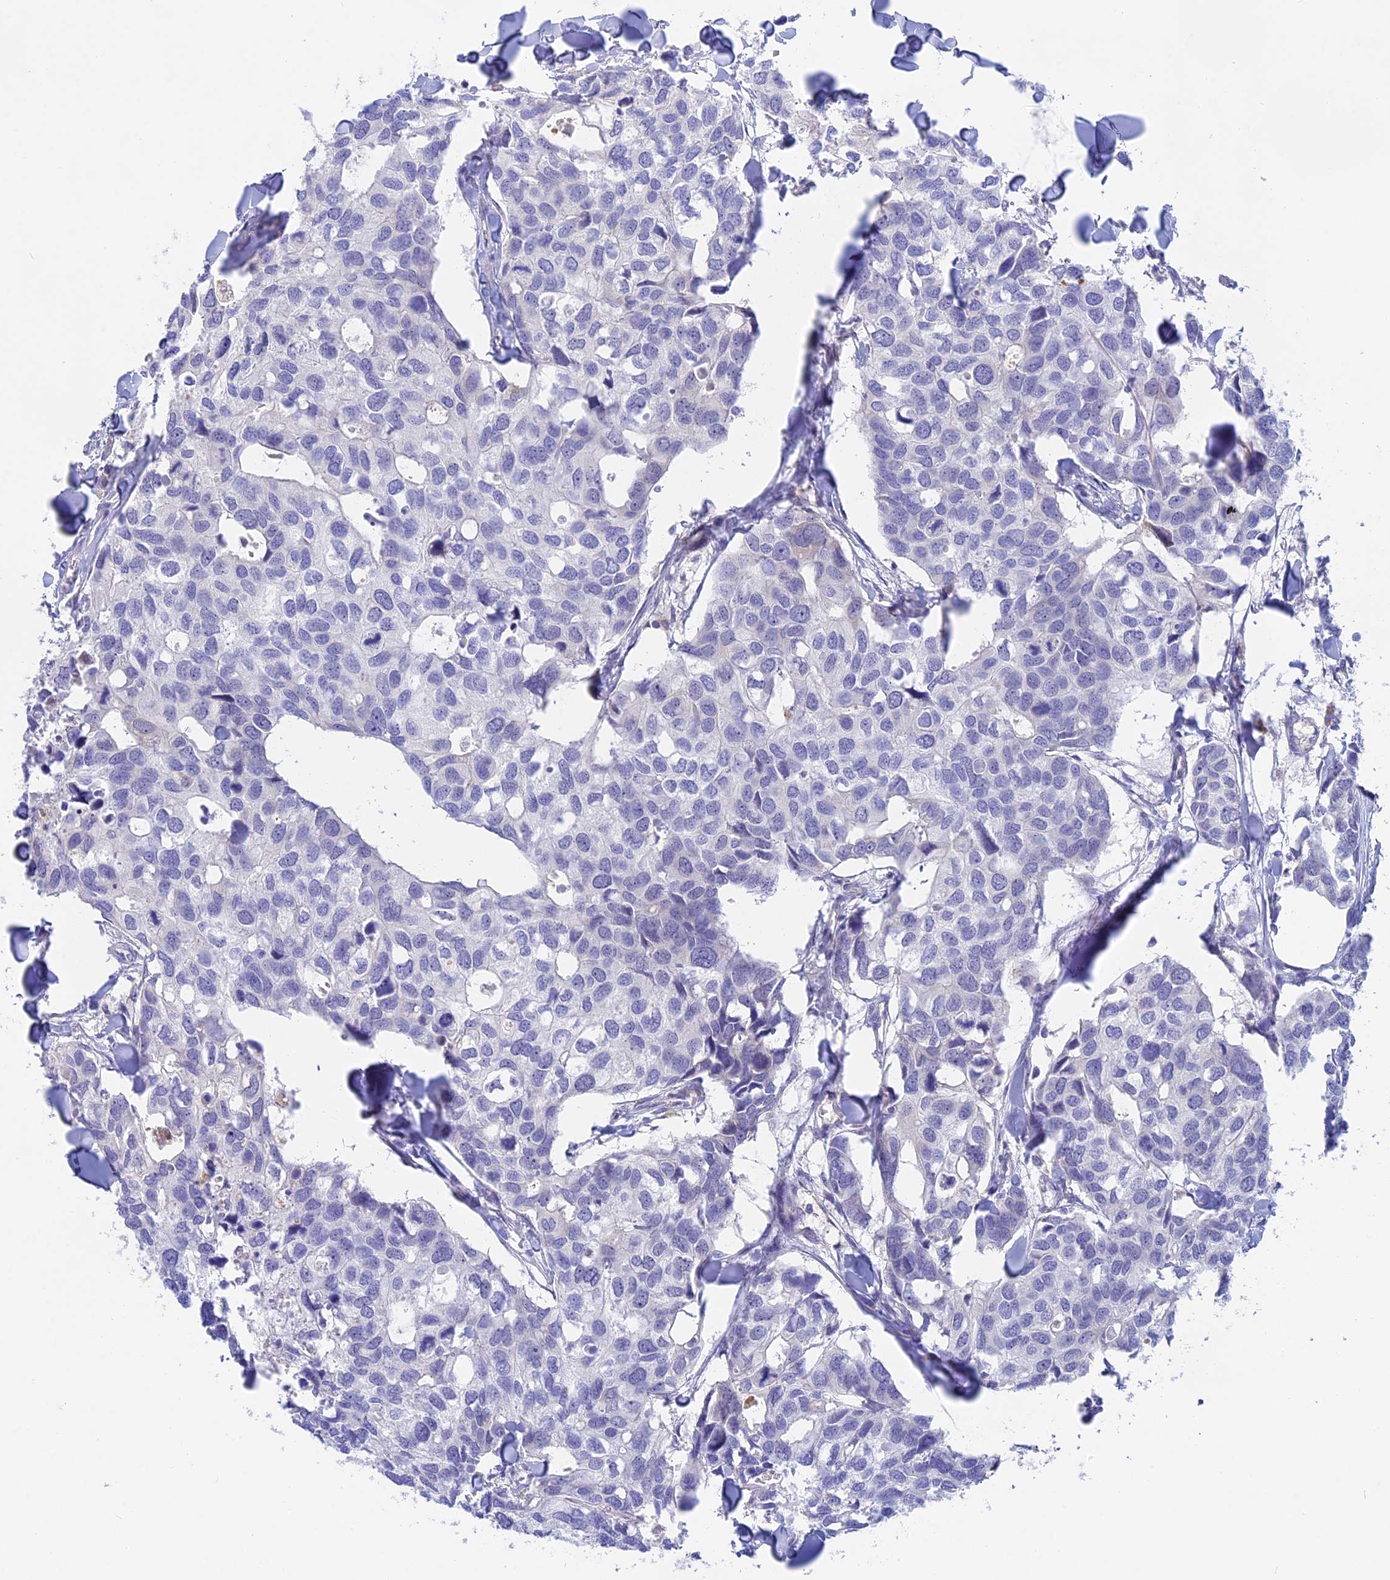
{"staining": {"intensity": "negative", "quantity": "none", "location": "none"}, "tissue": "breast cancer", "cell_type": "Tumor cells", "image_type": "cancer", "snomed": [{"axis": "morphology", "description": "Duct carcinoma"}, {"axis": "topography", "description": "Breast"}], "caption": "Immunohistochemistry of human breast cancer demonstrates no positivity in tumor cells. (Immunohistochemistry (ihc), brightfield microscopy, high magnification).", "gene": "GLB1L", "patient": {"sex": "female", "age": 83}}